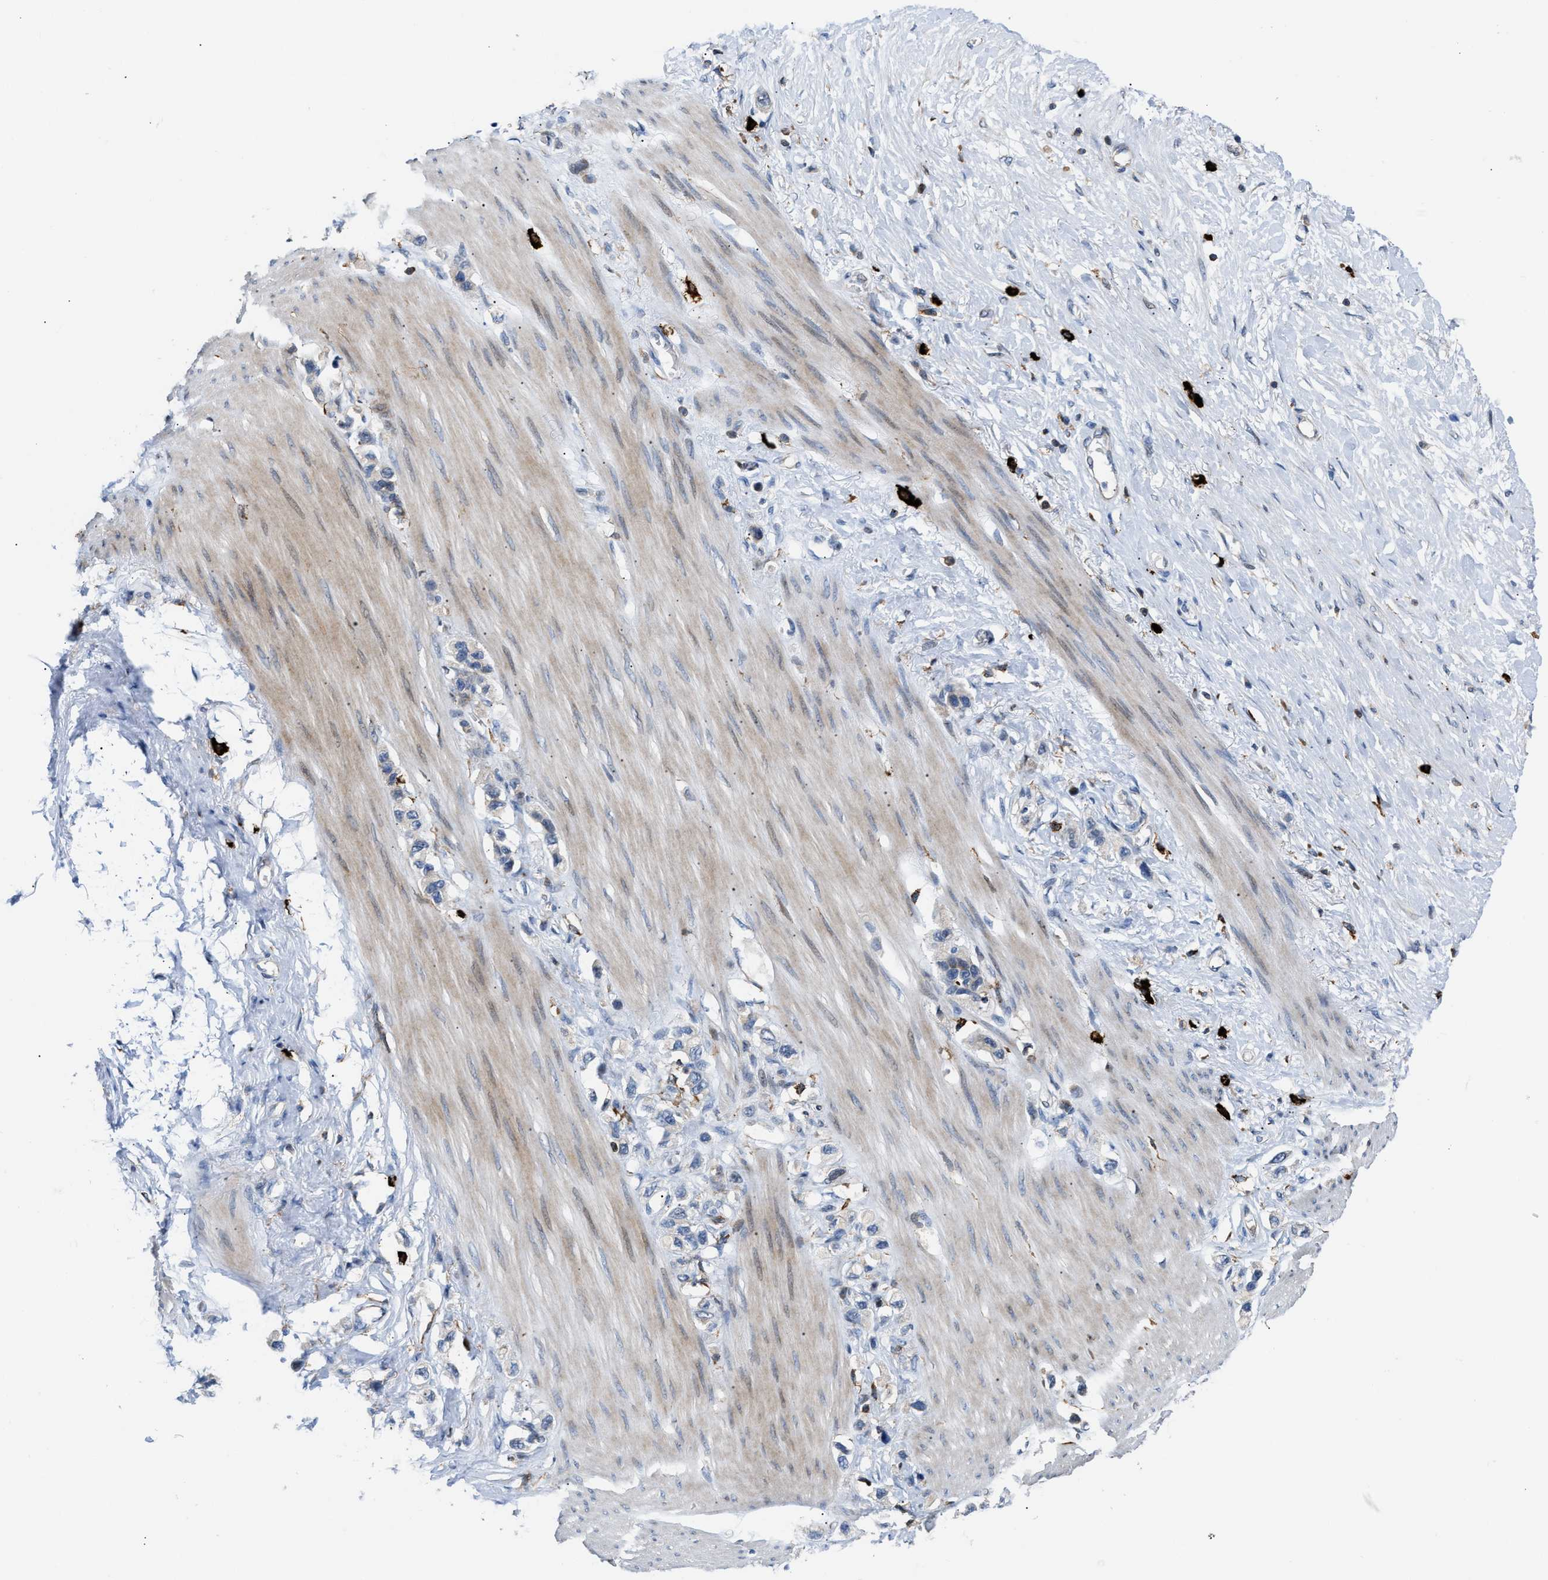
{"staining": {"intensity": "negative", "quantity": "none", "location": "none"}, "tissue": "stomach cancer", "cell_type": "Tumor cells", "image_type": "cancer", "snomed": [{"axis": "morphology", "description": "Adenocarcinoma, NOS"}, {"axis": "topography", "description": "Stomach"}], "caption": "The histopathology image shows no significant expression in tumor cells of adenocarcinoma (stomach).", "gene": "ATP9A", "patient": {"sex": "female", "age": 65}}